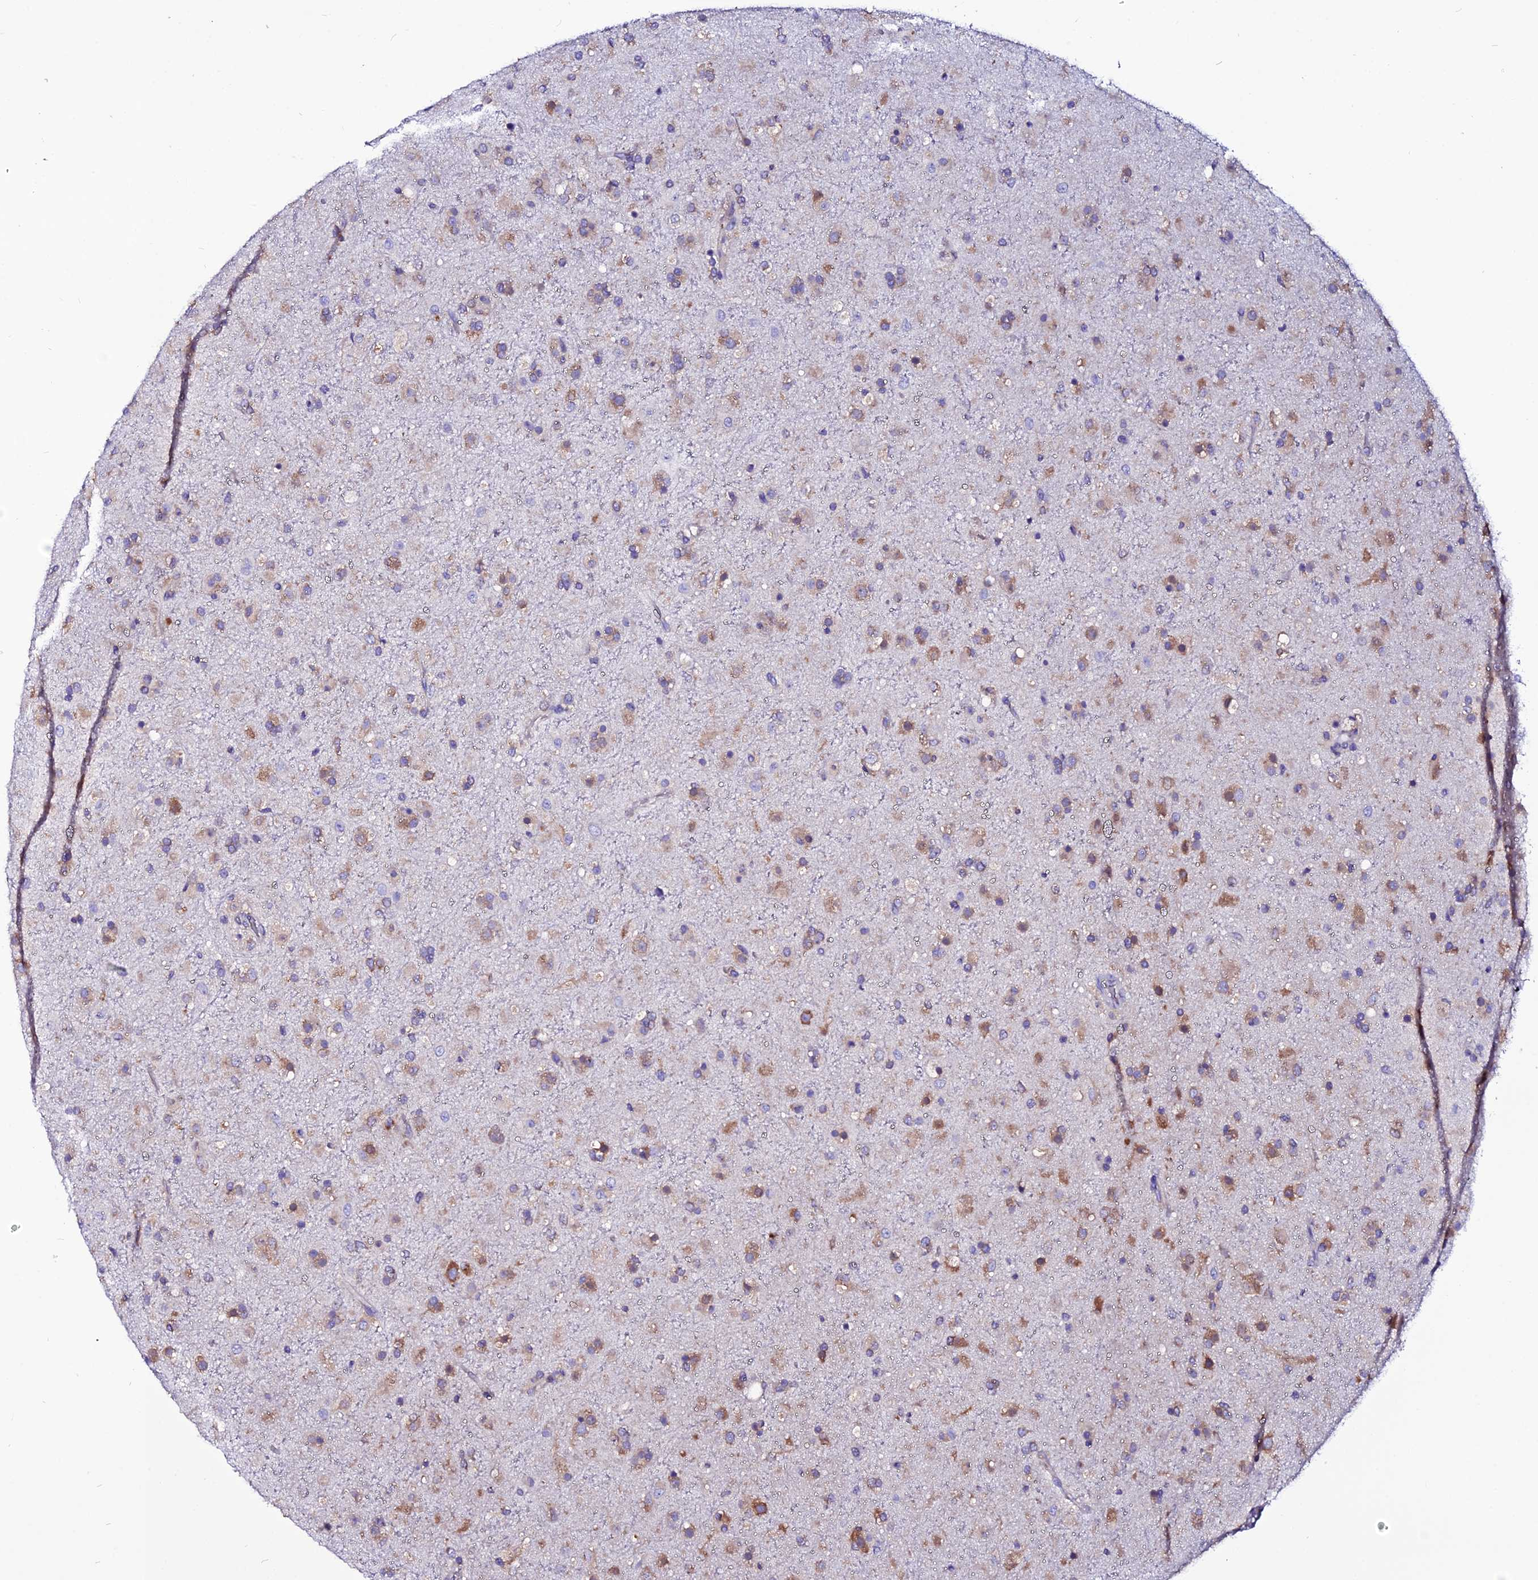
{"staining": {"intensity": "moderate", "quantity": "25%-75%", "location": "cytoplasmic/membranous"}, "tissue": "glioma", "cell_type": "Tumor cells", "image_type": "cancer", "snomed": [{"axis": "morphology", "description": "Glioma, malignant, Low grade"}, {"axis": "topography", "description": "Brain"}], "caption": "Immunohistochemistry (IHC) (DAB (3,3'-diaminobenzidine)) staining of human glioma shows moderate cytoplasmic/membranous protein positivity in approximately 25%-75% of tumor cells.", "gene": "EEF1G", "patient": {"sex": "male", "age": 65}}